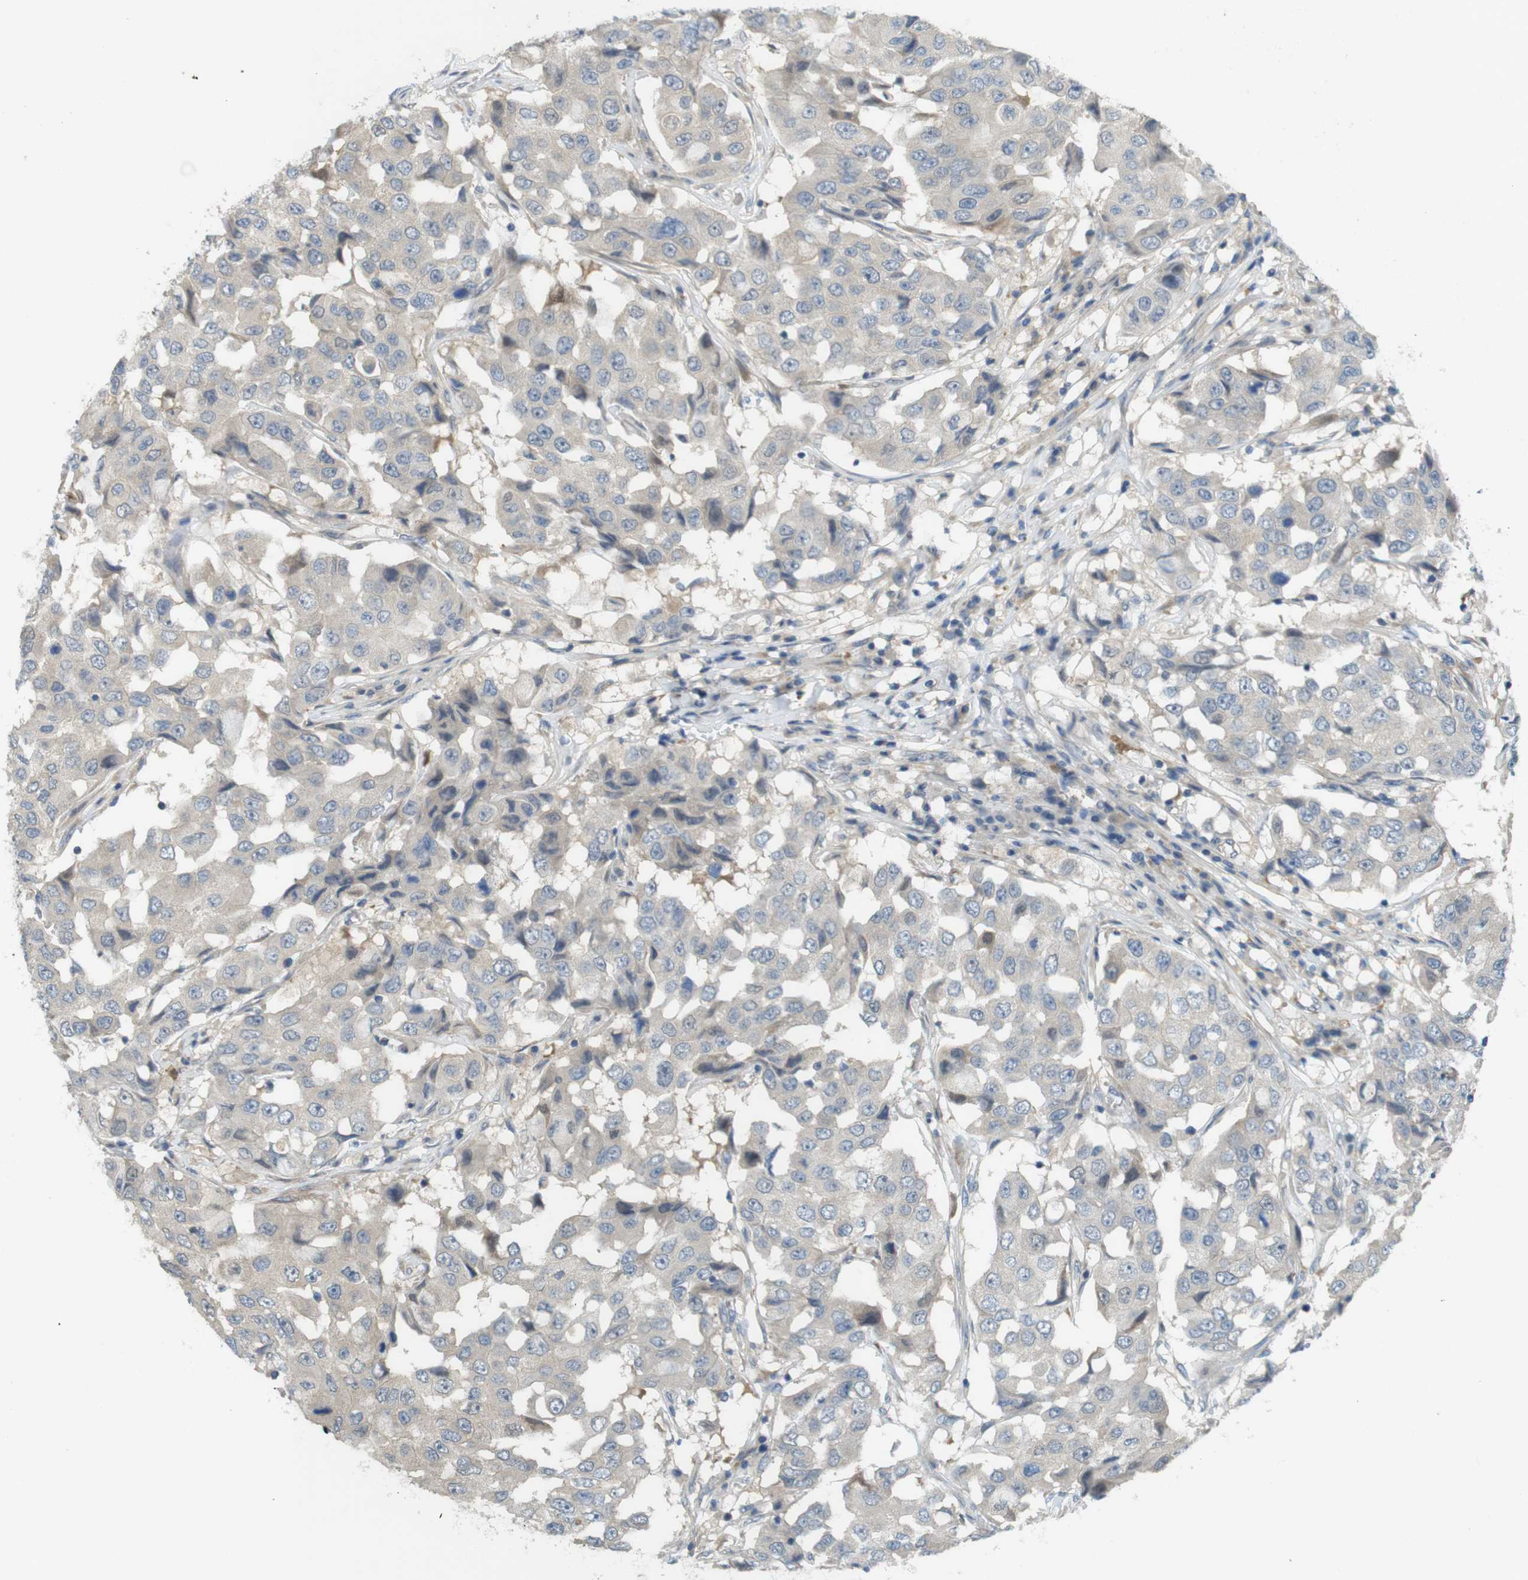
{"staining": {"intensity": "negative", "quantity": "none", "location": "none"}, "tissue": "breast cancer", "cell_type": "Tumor cells", "image_type": "cancer", "snomed": [{"axis": "morphology", "description": "Duct carcinoma"}, {"axis": "topography", "description": "Breast"}], "caption": "Tumor cells show no significant expression in breast invasive ductal carcinoma.", "gene": "ABHD15", "patient": {"sex": "female", "age": 27}}